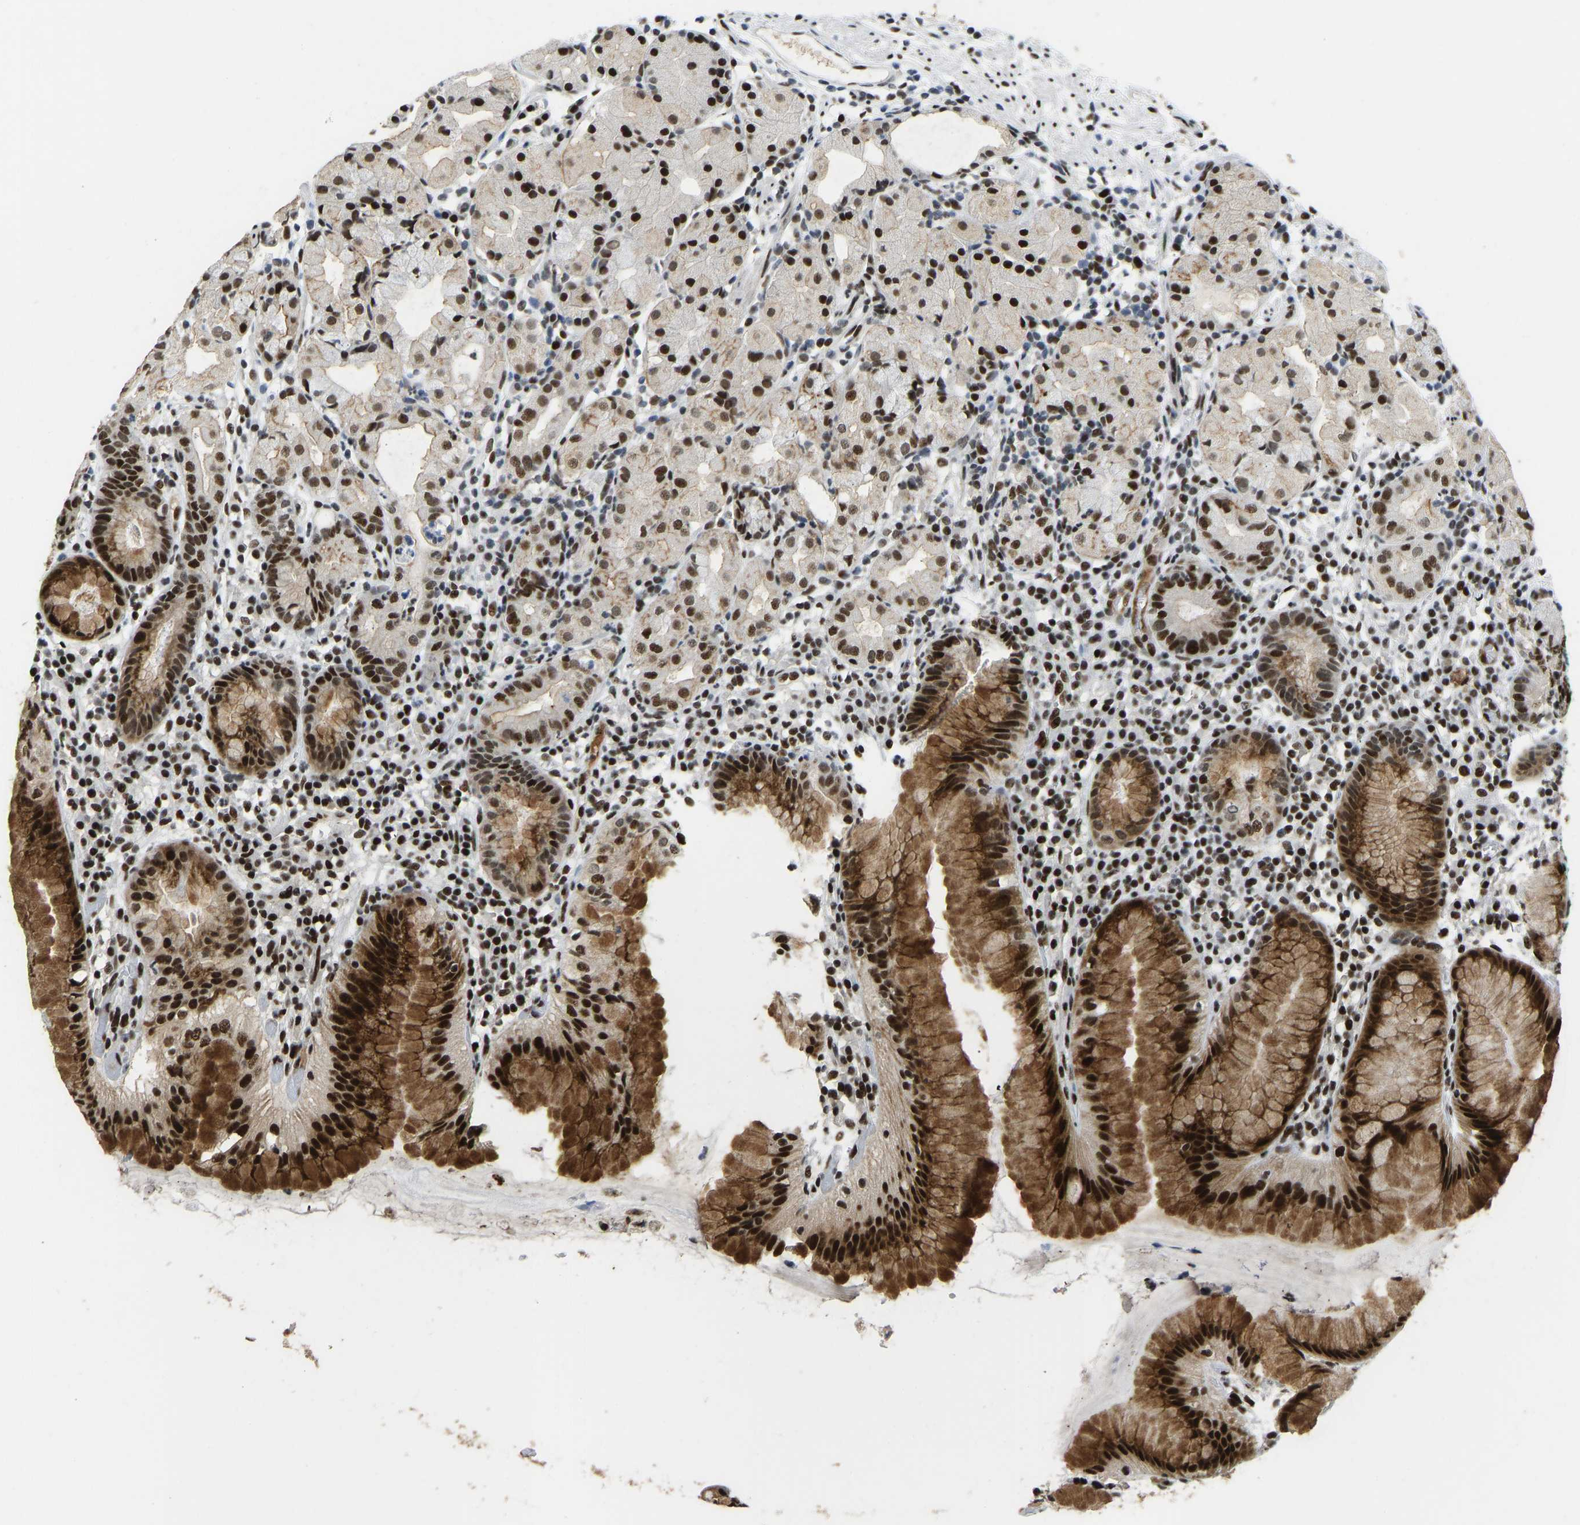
{"staining": {"intensity": "strong", "quantity": "25%-75%", "location": "cytoplasmic/membranous,nuclear"}, "tissue": "stomach", "cell_type": "Glandular cells", "image_type": "normal", "snomed": [{"axis": "morphology", "description": "Normal tissue, NOS"}, {"axis": "topography", "description": "Stomach"}, {"axis": "topography", "description": "Stomach, lower"}], "caption": "Immunohistochemical staining of normal stomach reveals high levels of strong cytoplasmic/membranous,nuclear expression in about 25%-75% of glandular cells. Using DAB (brown) and hematoxylin (blue) stains, captured at high magnification using brightfield microscopy.", "gene": "FOXK1", "patient": {"sex": "female", "age": 75}}